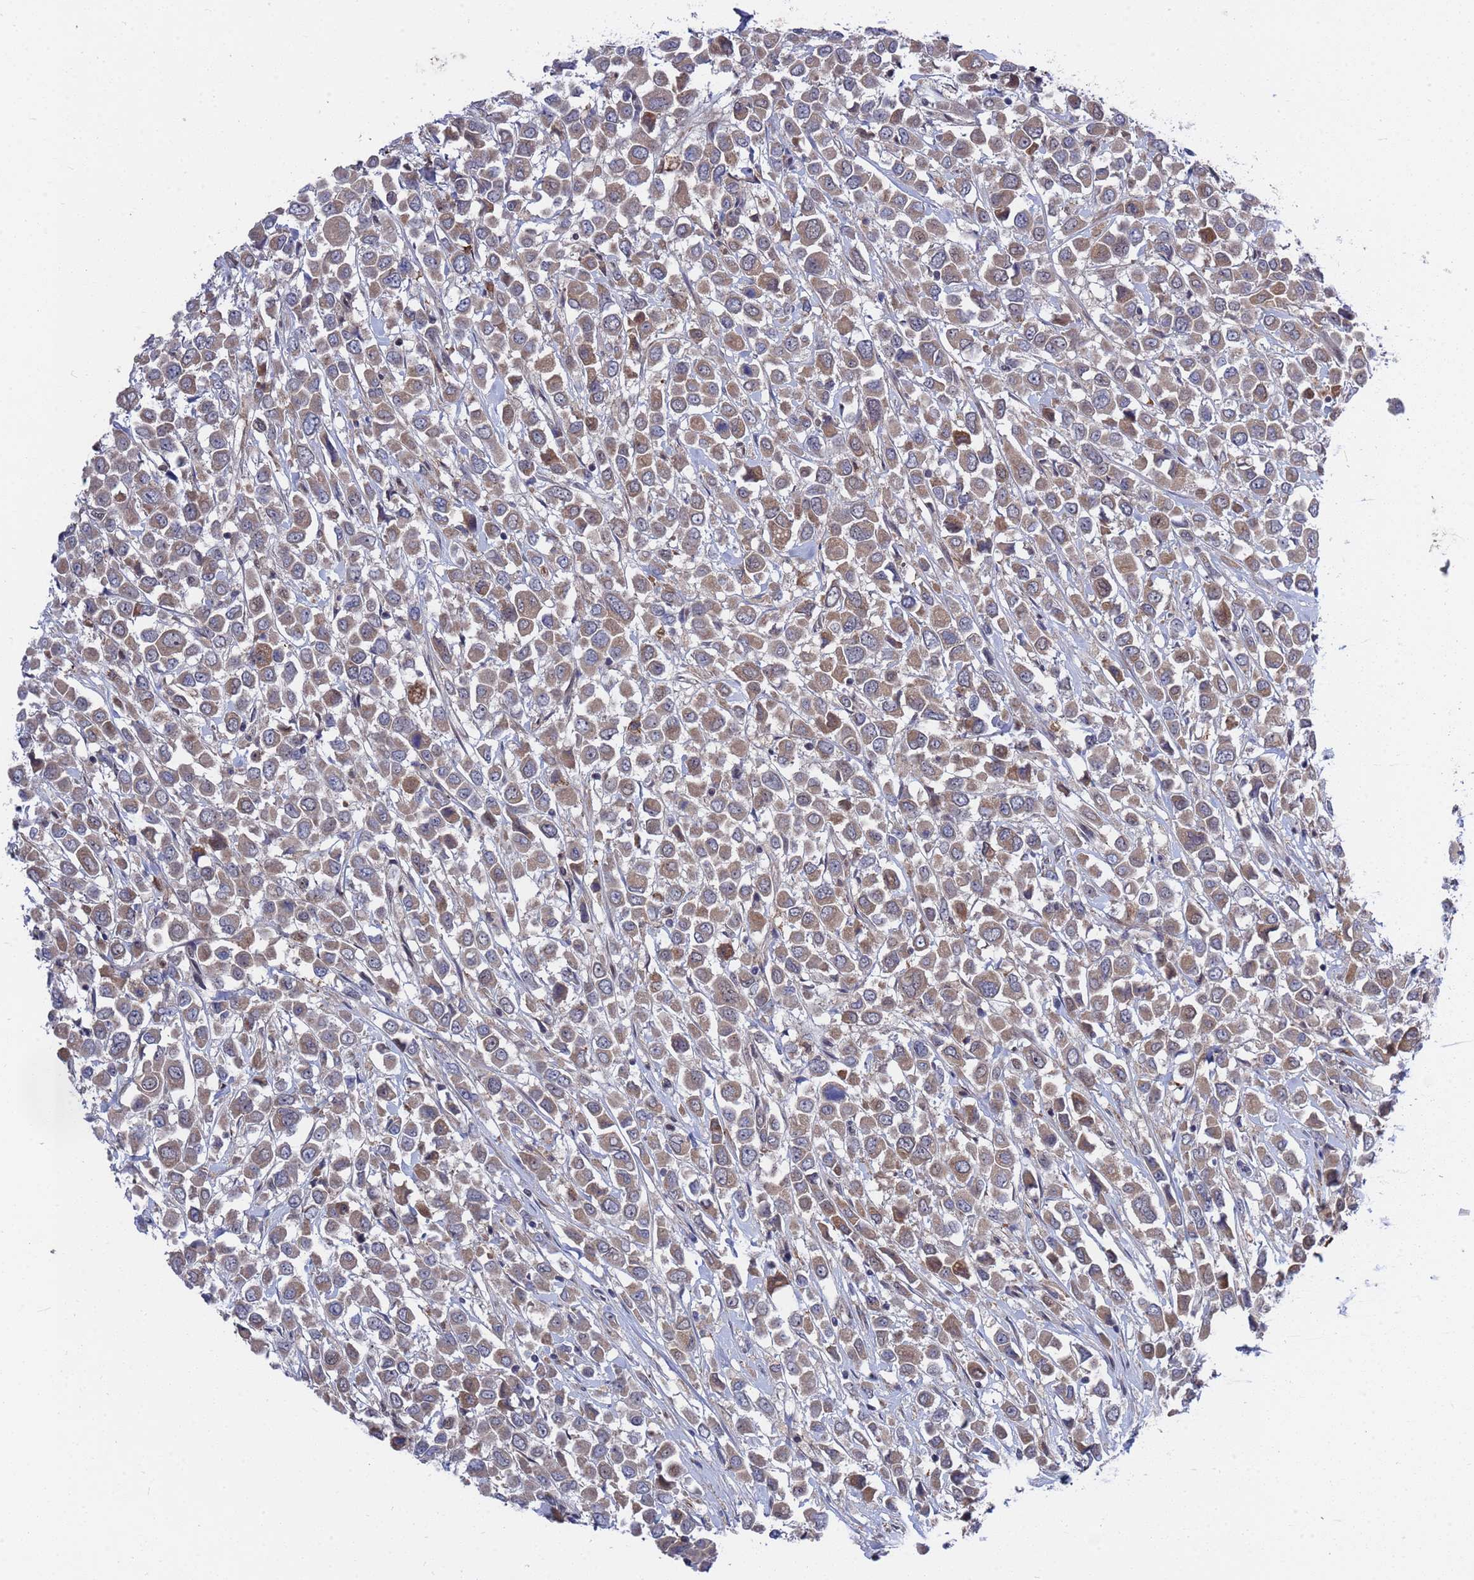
{"staining": {"intensity": "weak", "quantity": ">75%", "location": "cytoplasmic/membranous"}, "tissue": "breast cancer", "cell_type": "Tumor cells", "image_type": "cancer", "snomed": [{"axis": "morphology", "description": "Duct carcinoma"}, {"axis": "topography", "description": "Breast"}], "caption": "Immunohistochemical staining of breast cancer (intraductal carcinoma) exhibits weak cytoplasmic/membranous protein expression in approximately >75% of tumor cells.", "gene": "TMBIM6", "patient": {"sex": "female", "age": 61}}